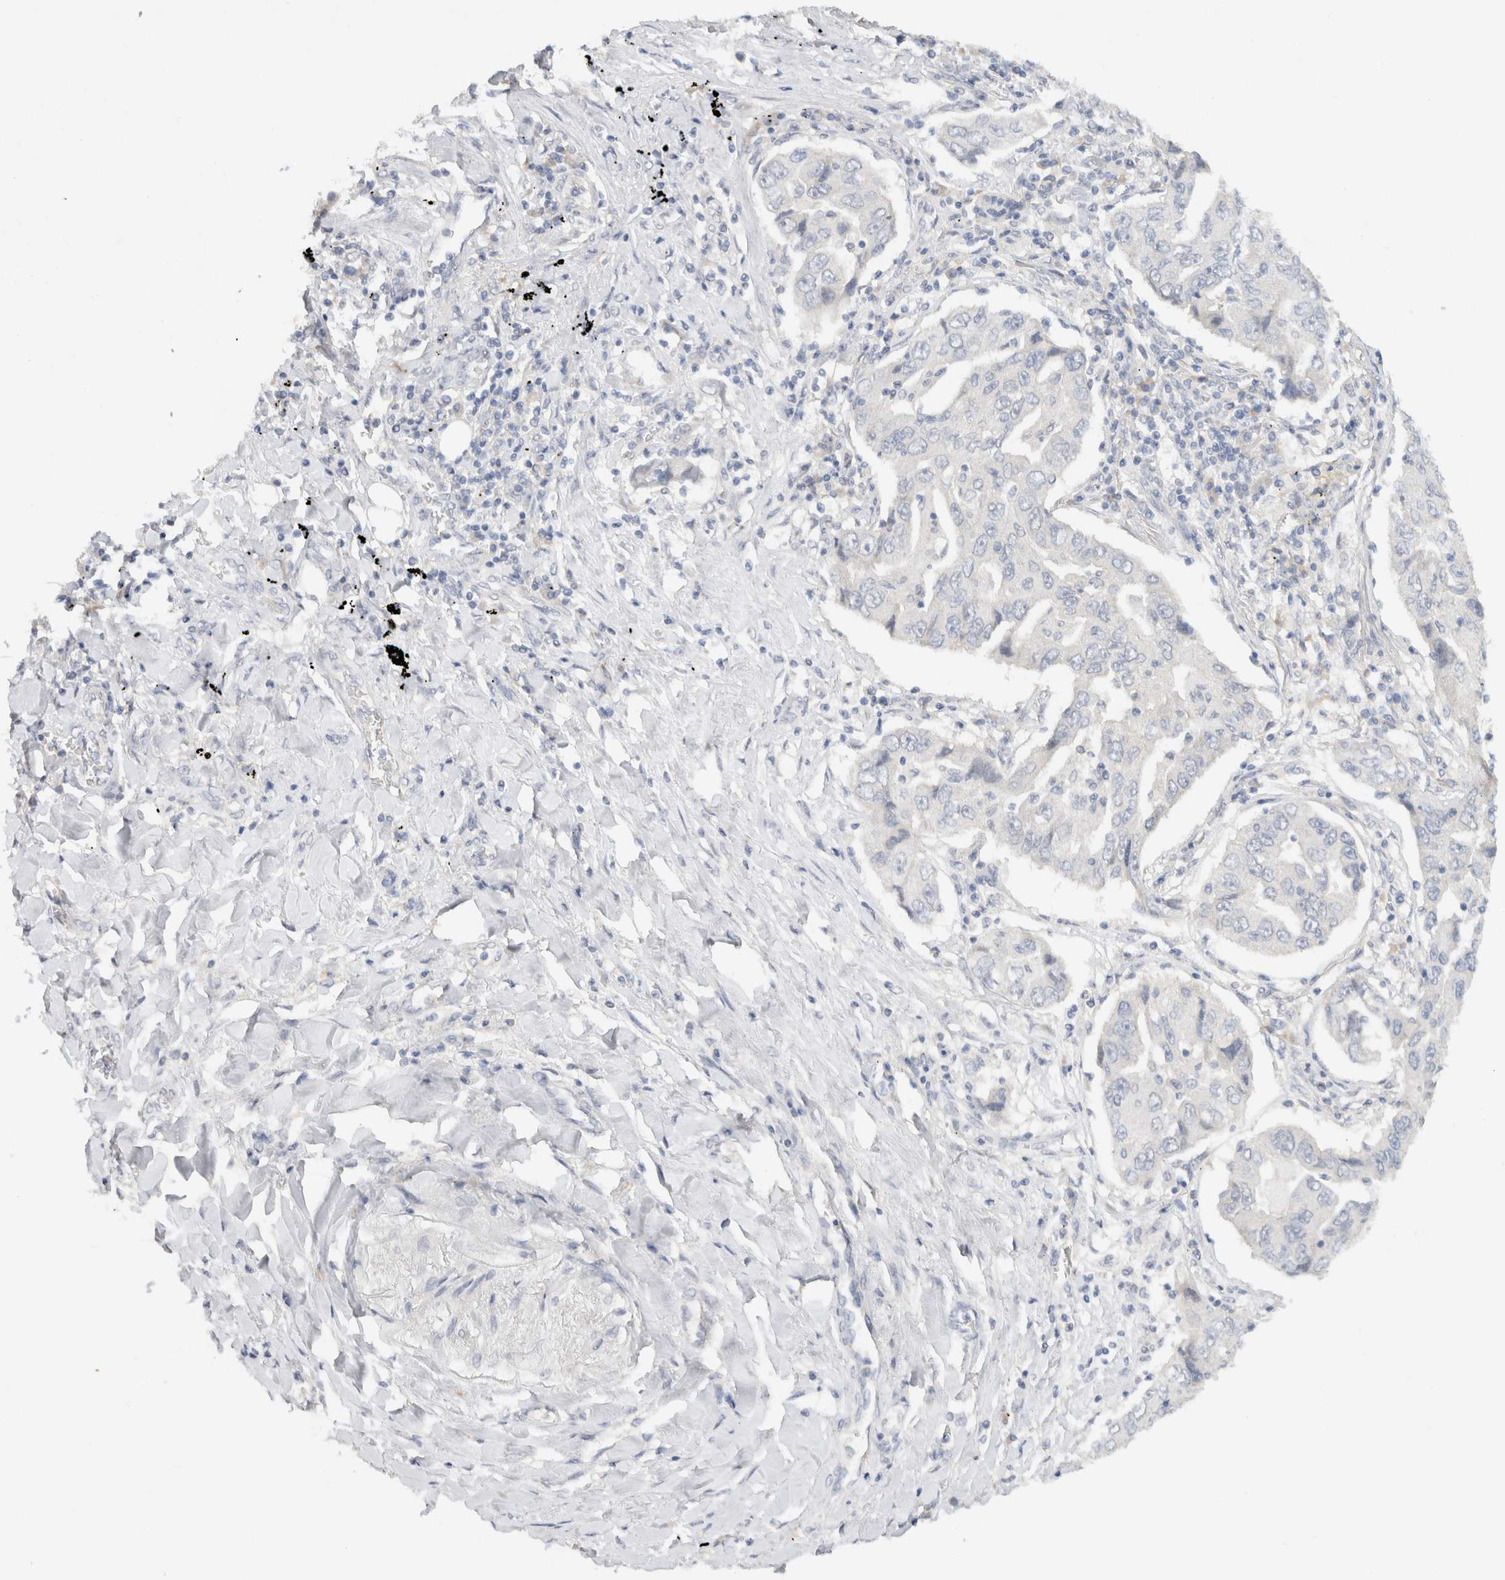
{"staining": {"intensity": "negative", "quantity": "none", "location": "none"}, "tissue": "lung cancer", "cell_type": "Tumor cells", "image_type": "cancer", "snomed": [{"axis": "morphology", "description": "Adenocarcinoma, NOS"}, {"axis": "topography", "description": "Lung"}], "caption": "Human lung cancer (adenocarcinoma) stained for a protein using immunohistochemistry demonstrates no expression in tumor cells.", "gene": "CHRM4", "patient": {"sex": "female", "age": 65}}